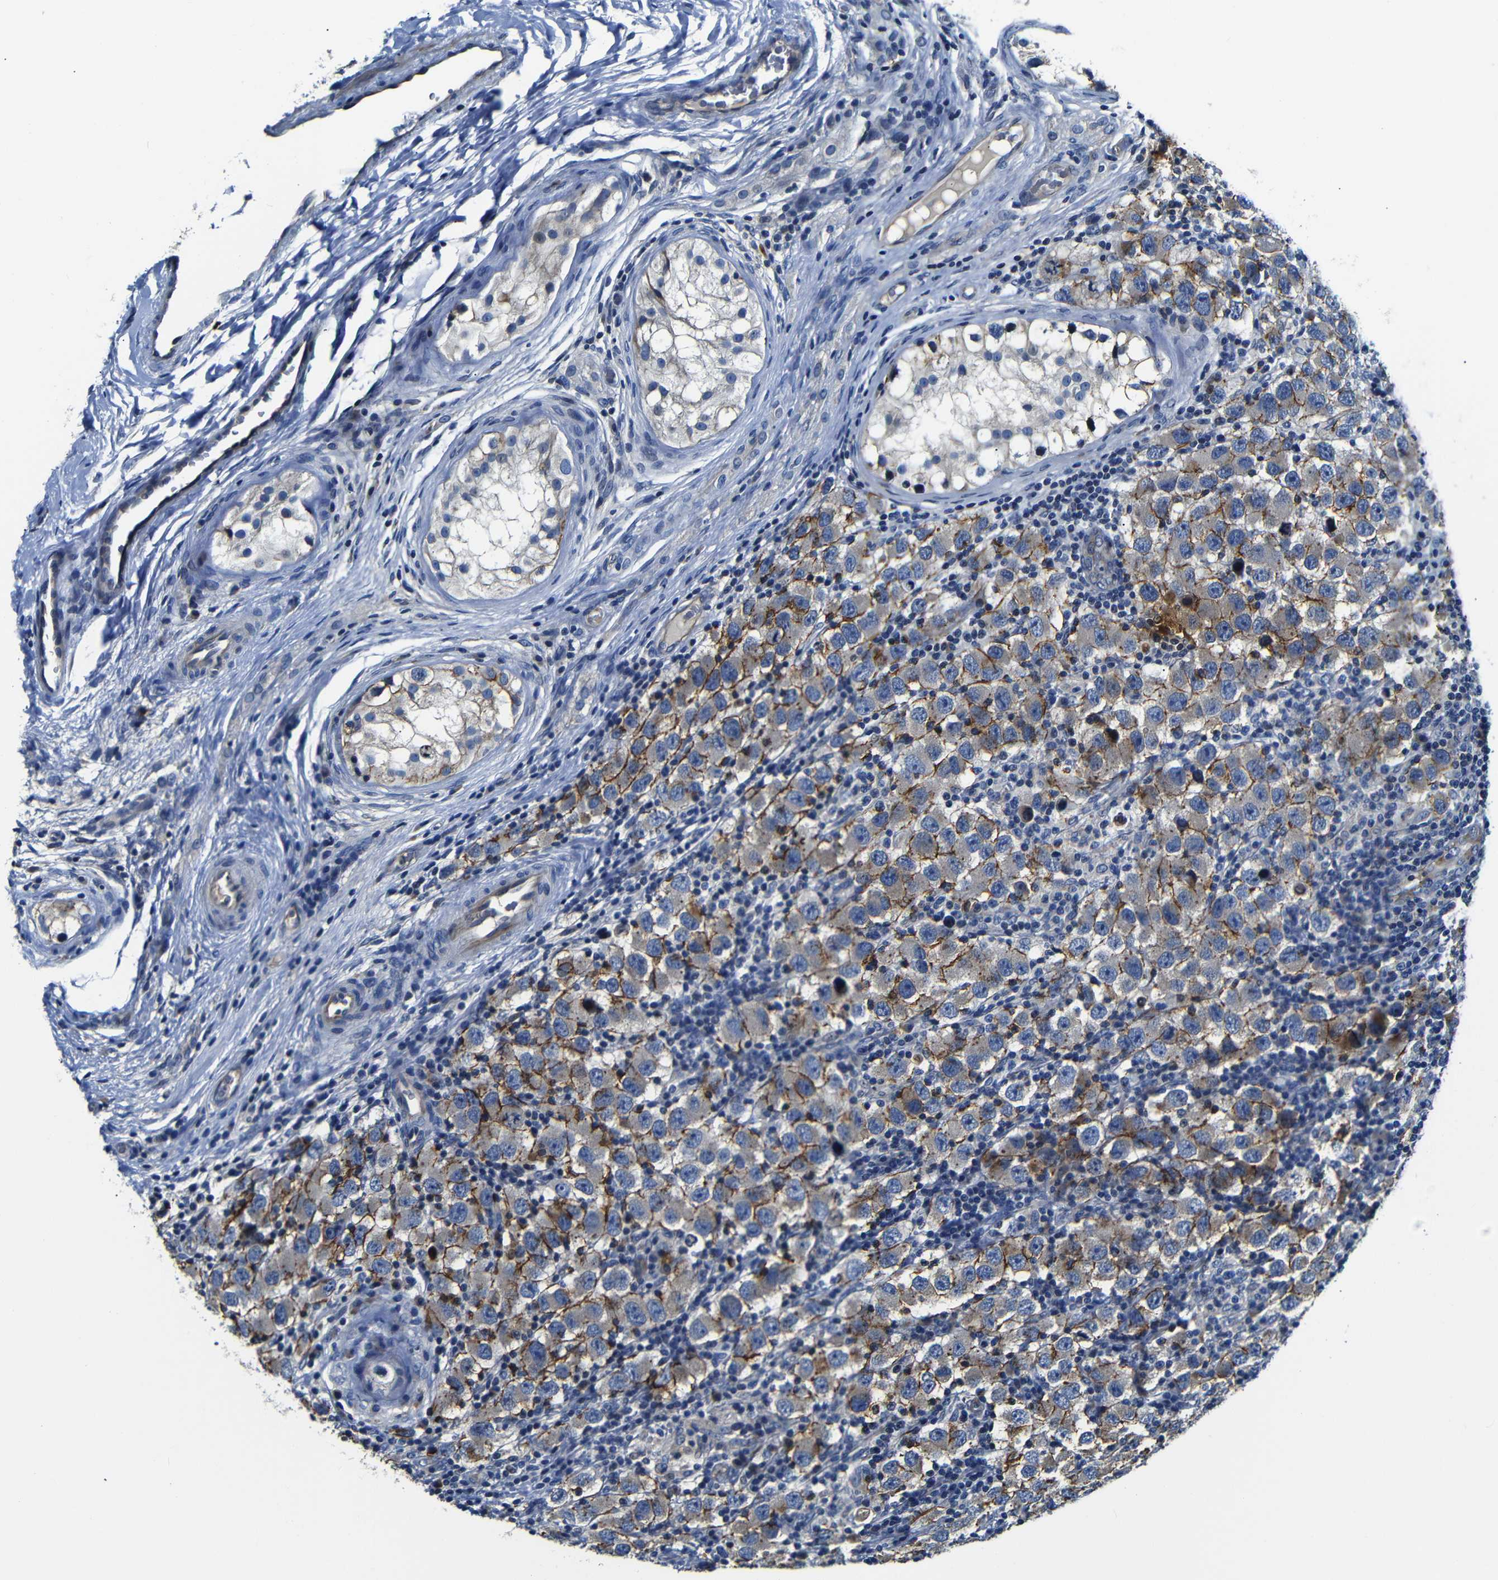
{"staining": {"intensity": "moderate", "quantity": "25%-75%", "location": "cytoplasmic/membranous"}, "tissue": "testis cancer", "cell_type": "Tumor cells", "image_type": "cancer", "snomed": [{"axis": "morphology", "description": "Carcinoma, Embryonal, NOS"}, {"axis": "topography", "description": "Testis"}], "caption": "Brown immunohistochemical staining in testis cancer (embryonal carcinoma) displays moderate cytoplasmic/membranous positivity in approximately 25%-75% of tumor cells. Ihc stains the protein in brown and the nuclei are stained blue.", "gene": "AFDN", "patient": {"sex": "male", "age": 21}}